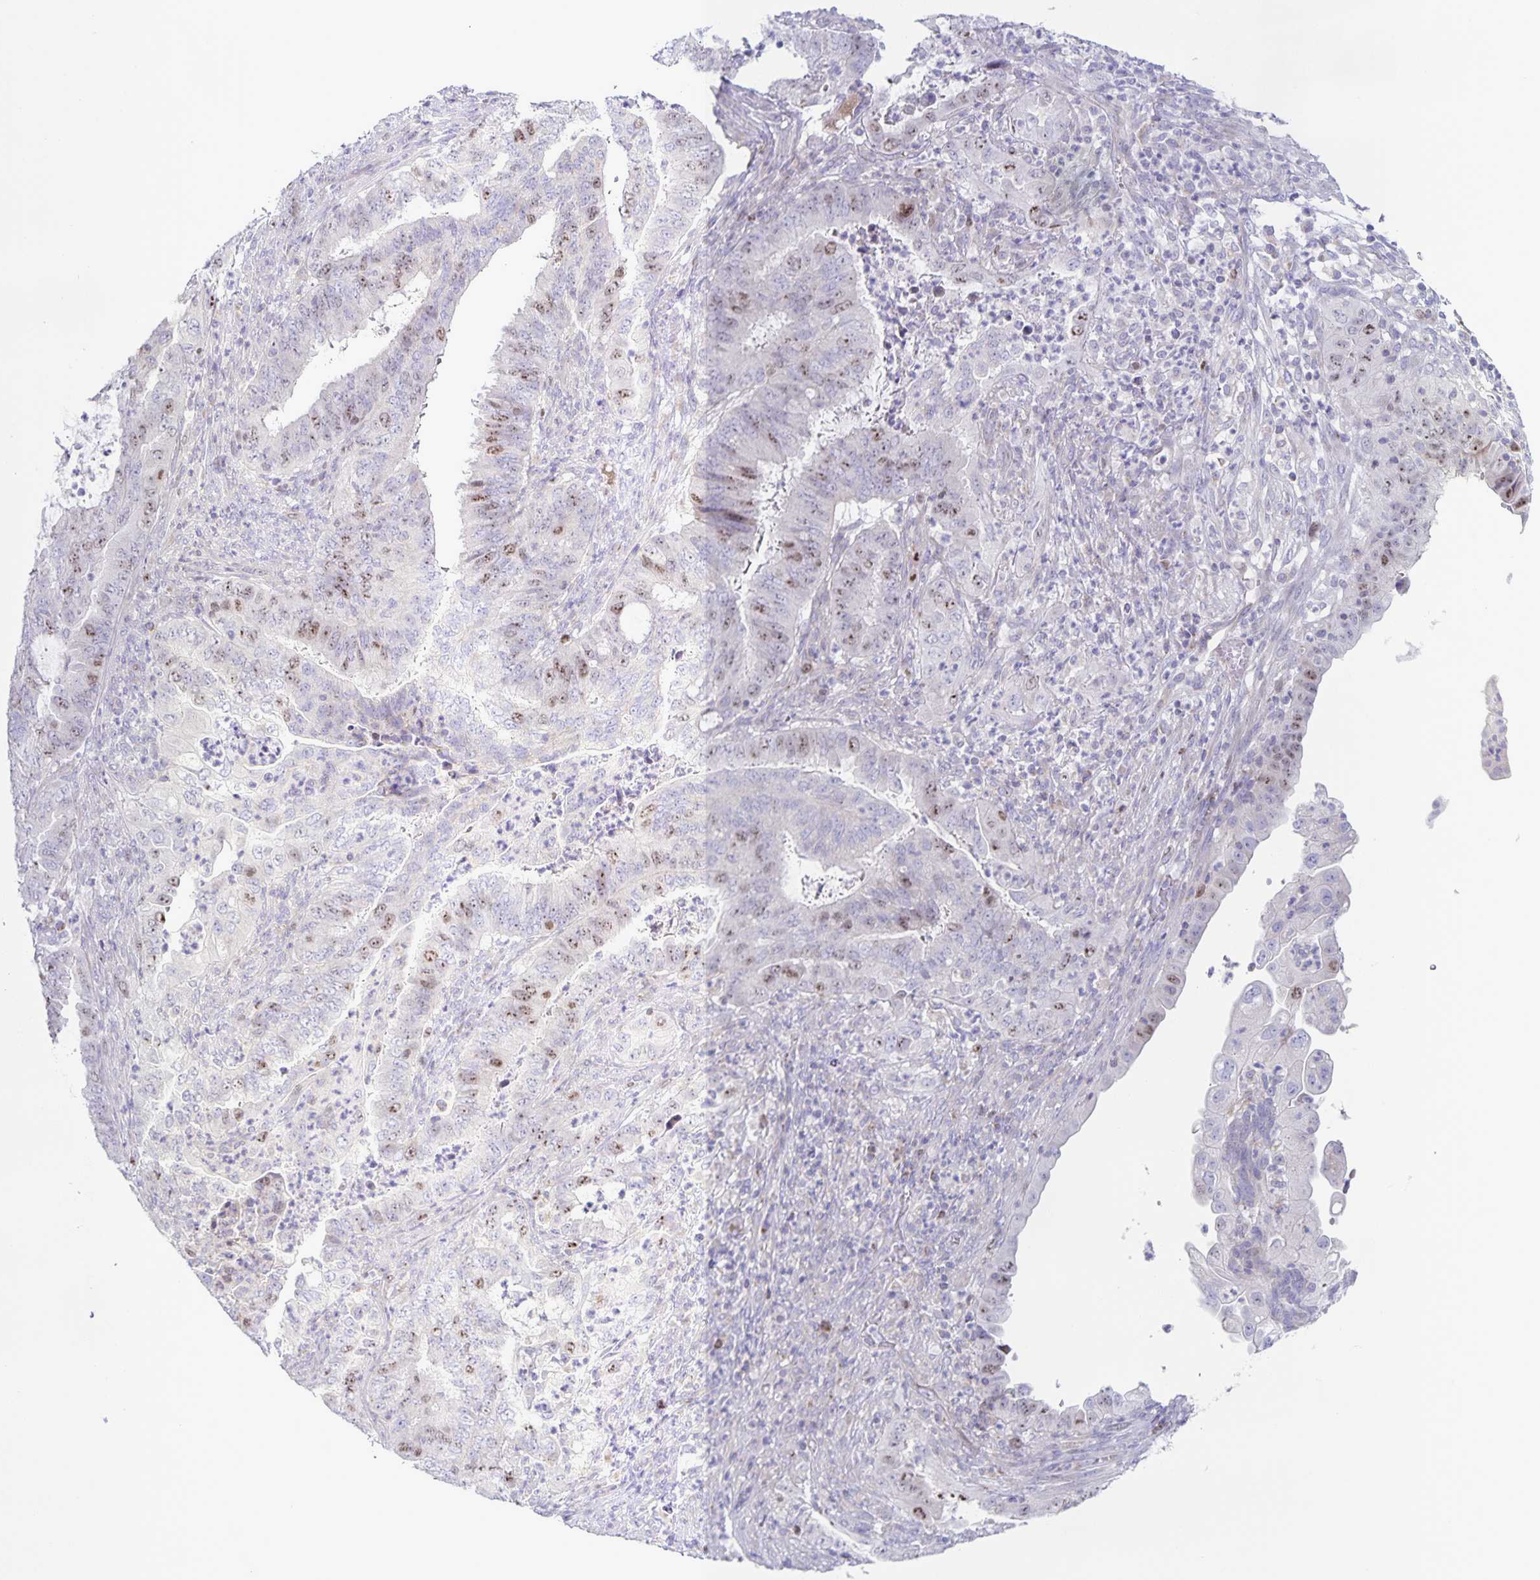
{"staining": {"intensity": "weak", "quantity": "25%-75%", "location": "nuclear"}, "tissue": "endometrial cancer", "cell_type": "Tumor cells", "image_type": "cancer", "snomed": [{"axis": "morphology", "description": "Adenocarcinoma, NOS"}, {"axis": "topography", "description": "Endometrium"}], "caption": "Immunohistochemical staining of endometrial cancer exhibits low levels of weak nuclear protein positivity in about 25%-75% of tumor cells.", "gene": "CENPH", "patient": {"sex": "female", "age": 51}}